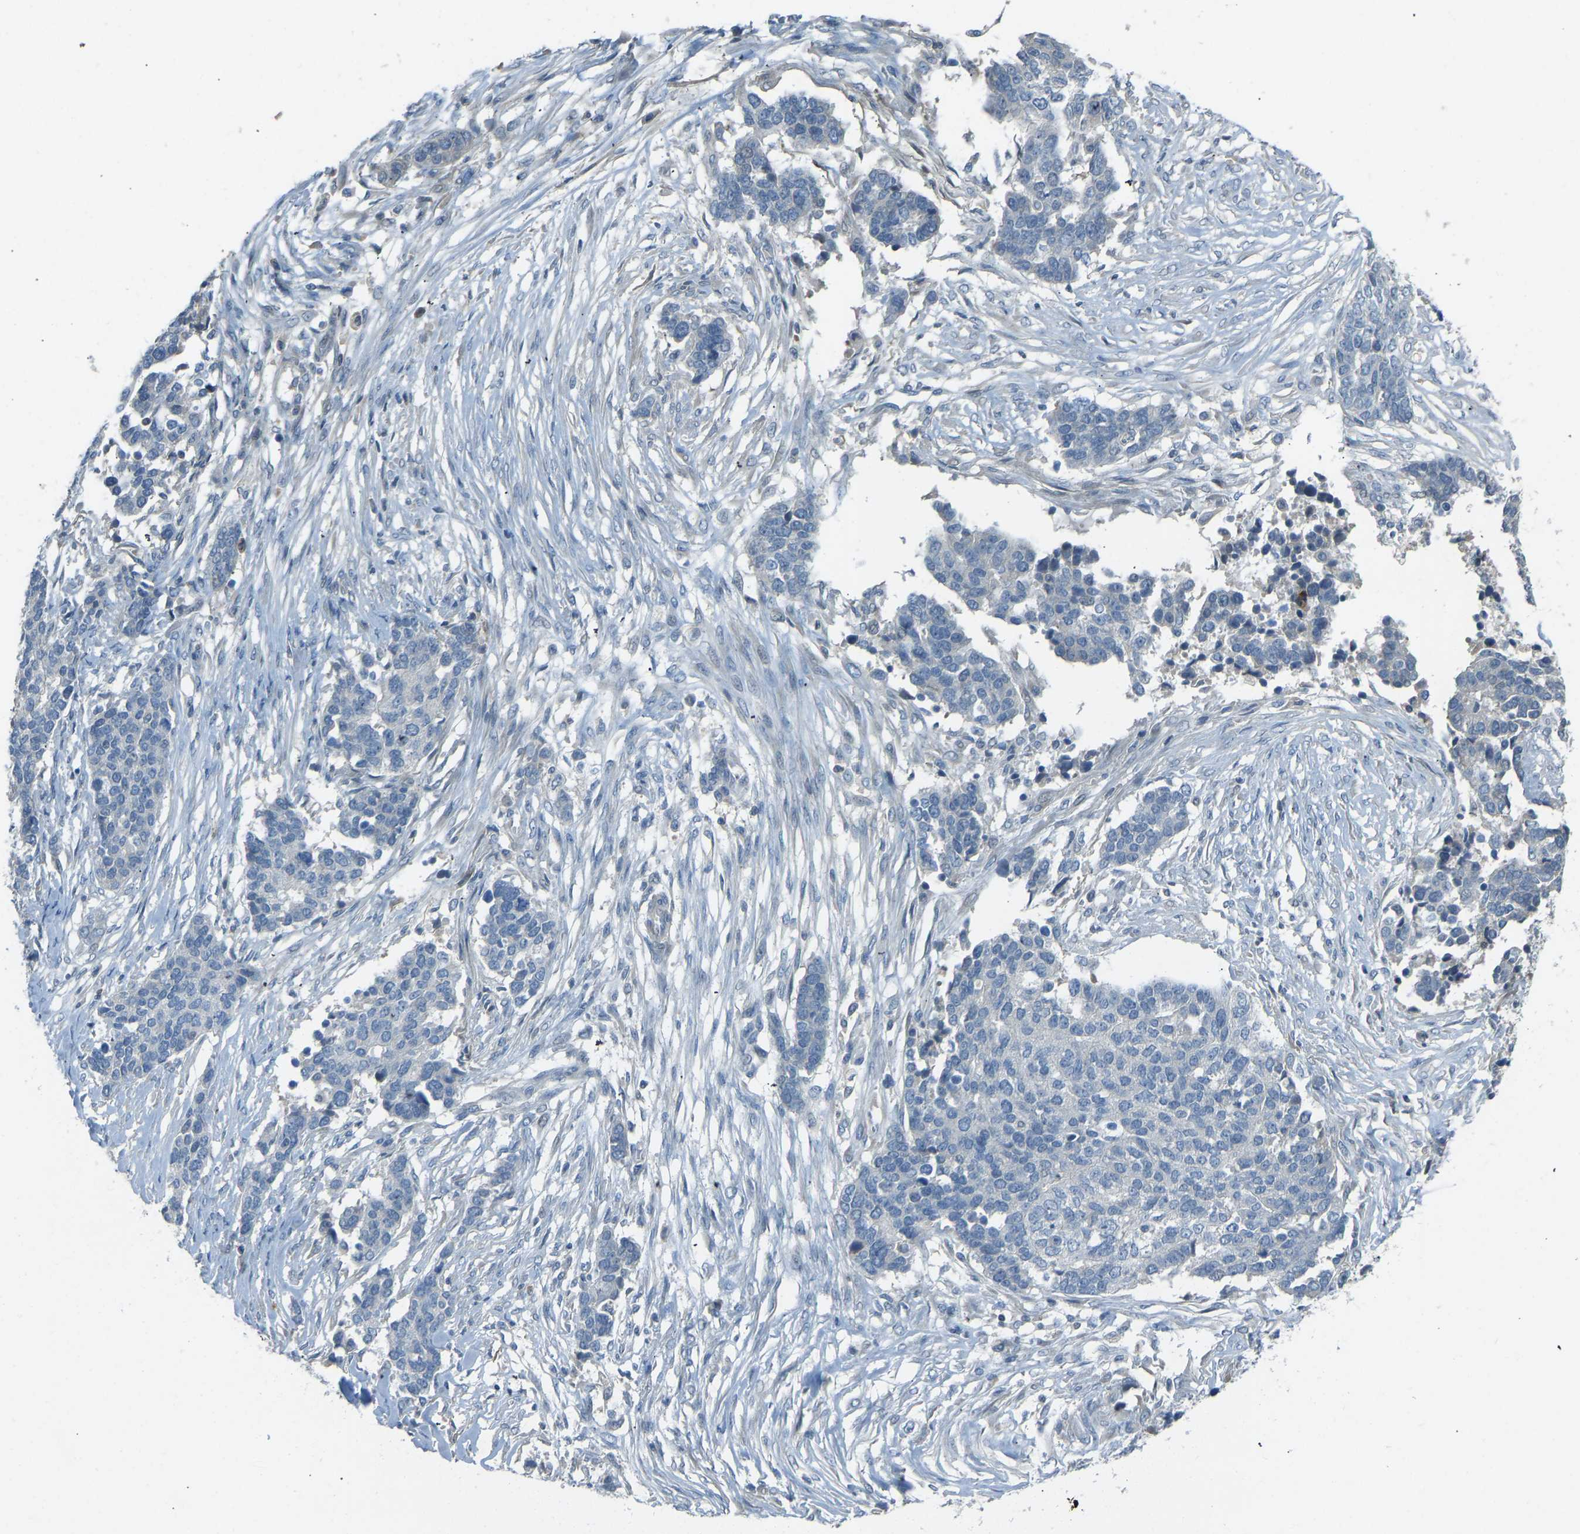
{"staining": {"intensity": "negative", "quantity": "none", "location": "none"}, "tissue": "ovarian cancer", "cell_type": "Tumor cells", "image_type": "cancer", "snomed": [{"axis": "morphology", "description": "Cystadenocarcinoma, serous, NOS"}, {"axis": "topography", "description": "Ovary"}], "caption": "High power microscopy histopathology image of an immunohistochemistry histopathology image of ovarian cancer, revealing no significant expression in tumor cells.", "gene": "FBLN2", "patient": {"sex": "female", "age": 44}}